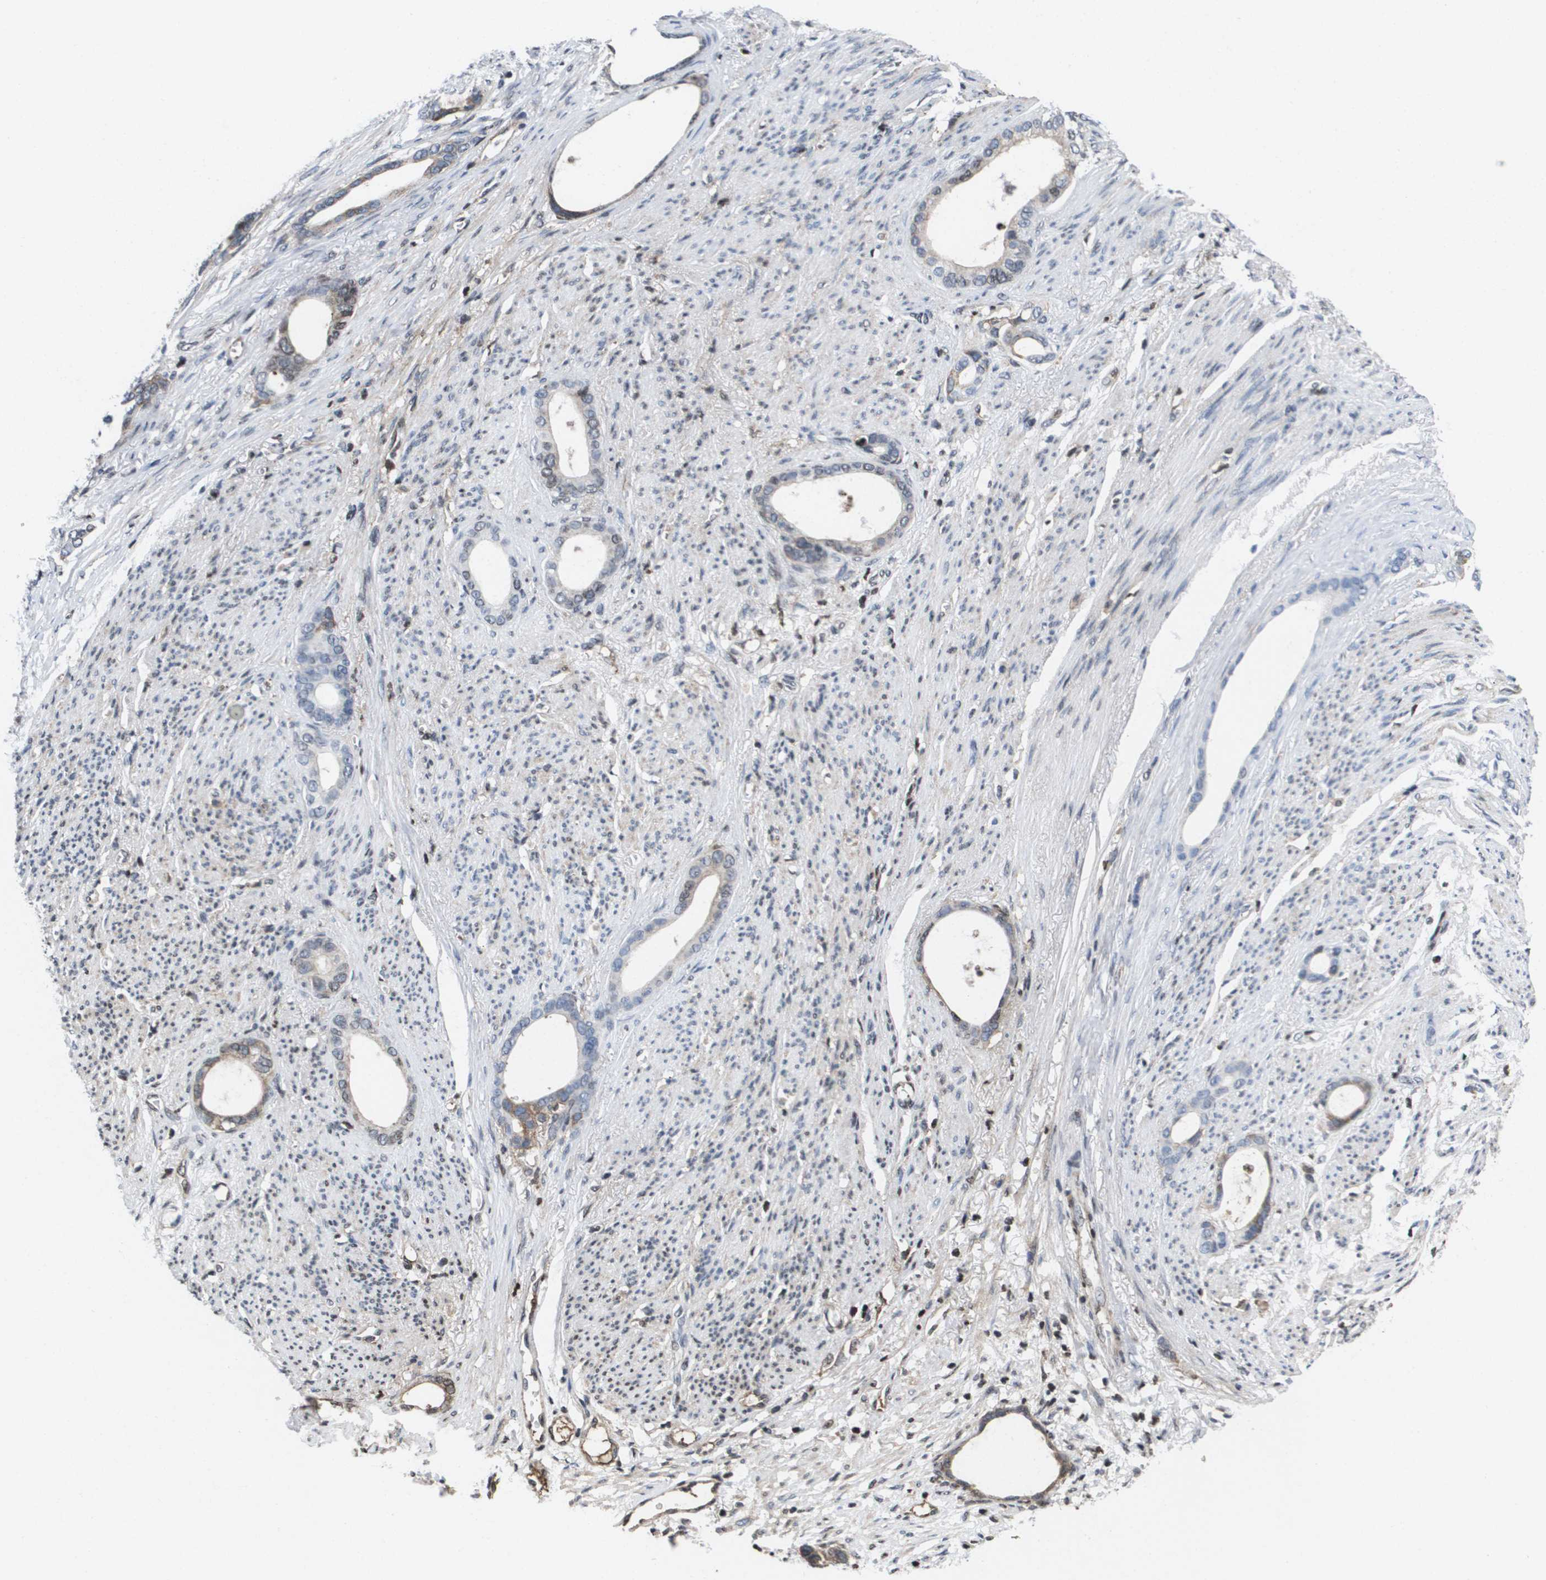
{"staining": {"intensity": "weak", "quantity": "25%-75%", "location": "cytoplasmic/membranous"}, "tissue": "stomach cancer", "cell_type": "Tumor cells", "image_type": "cancer", "snomed": [{"axis": "morphology", "description": "Adenocarcinoma, NOS"}, {"axis": "topography", "description": "Stomach"}], "caption": "IHC photomicrograph of stomach cancer (adenocarcinoma) stained for a protein (brown), which shows low levels of weak cytoplasmic/membranous expression in approximately 25%-75% of tumor cells.", "gene": "SERPINC1", "patient": {"sex": "female", "age": 75}}